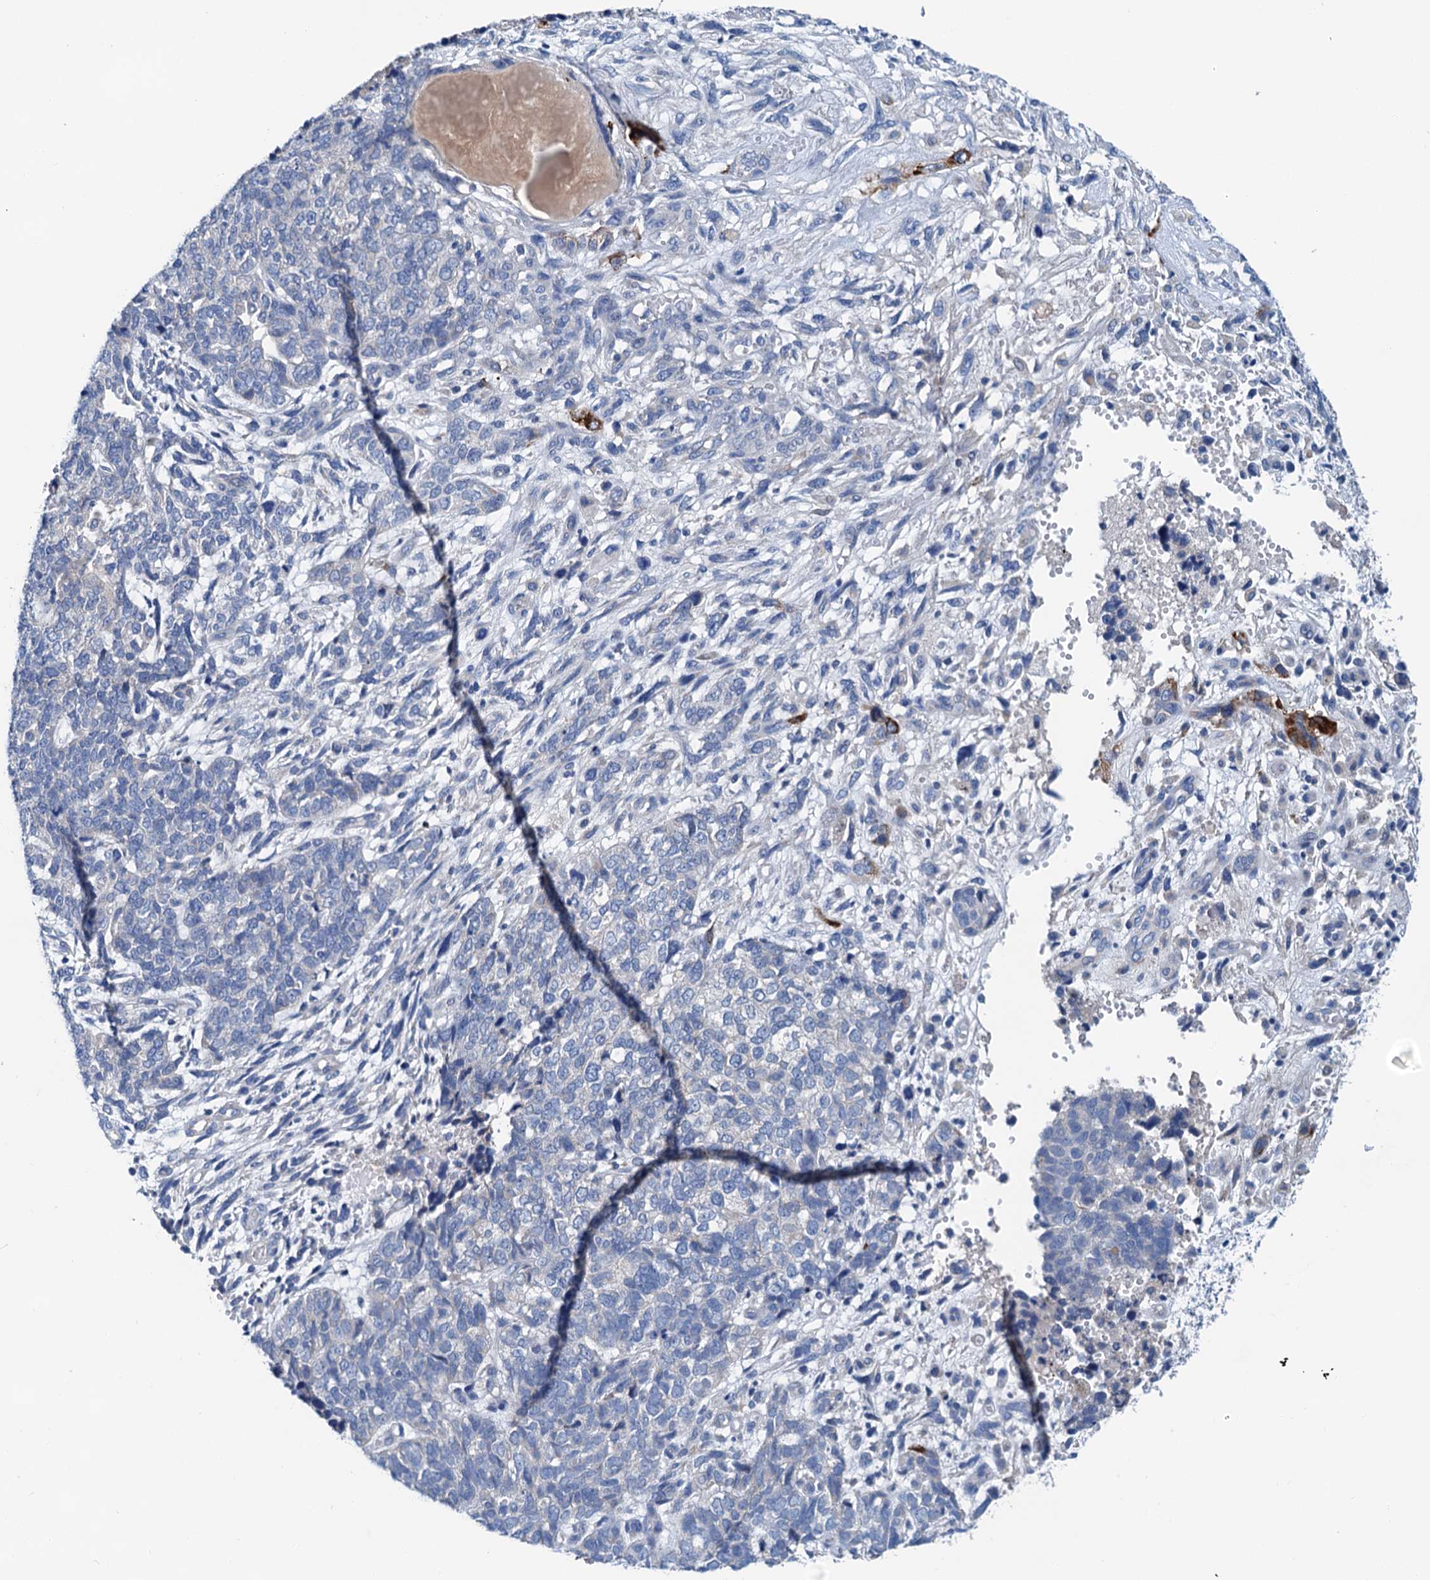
{"staining": {"intensity": "negative", "quantity": "none", "location": "none"}, "tissue": "cervical cancer", "cell_type": "Tumor cells", "image_type": "cancer", "snomed": [{"axis": "morphology", "description": "Squamous cell carcinoma, NOS"}, {"axis": "topography", "description": "Cervix"}], "caption": "Immunohistochemical staining of cervical cancer exhibits no significant expression in tumor cells.", "gene": "KNDC1", "patient": {"sex": "female", "age": 63}}